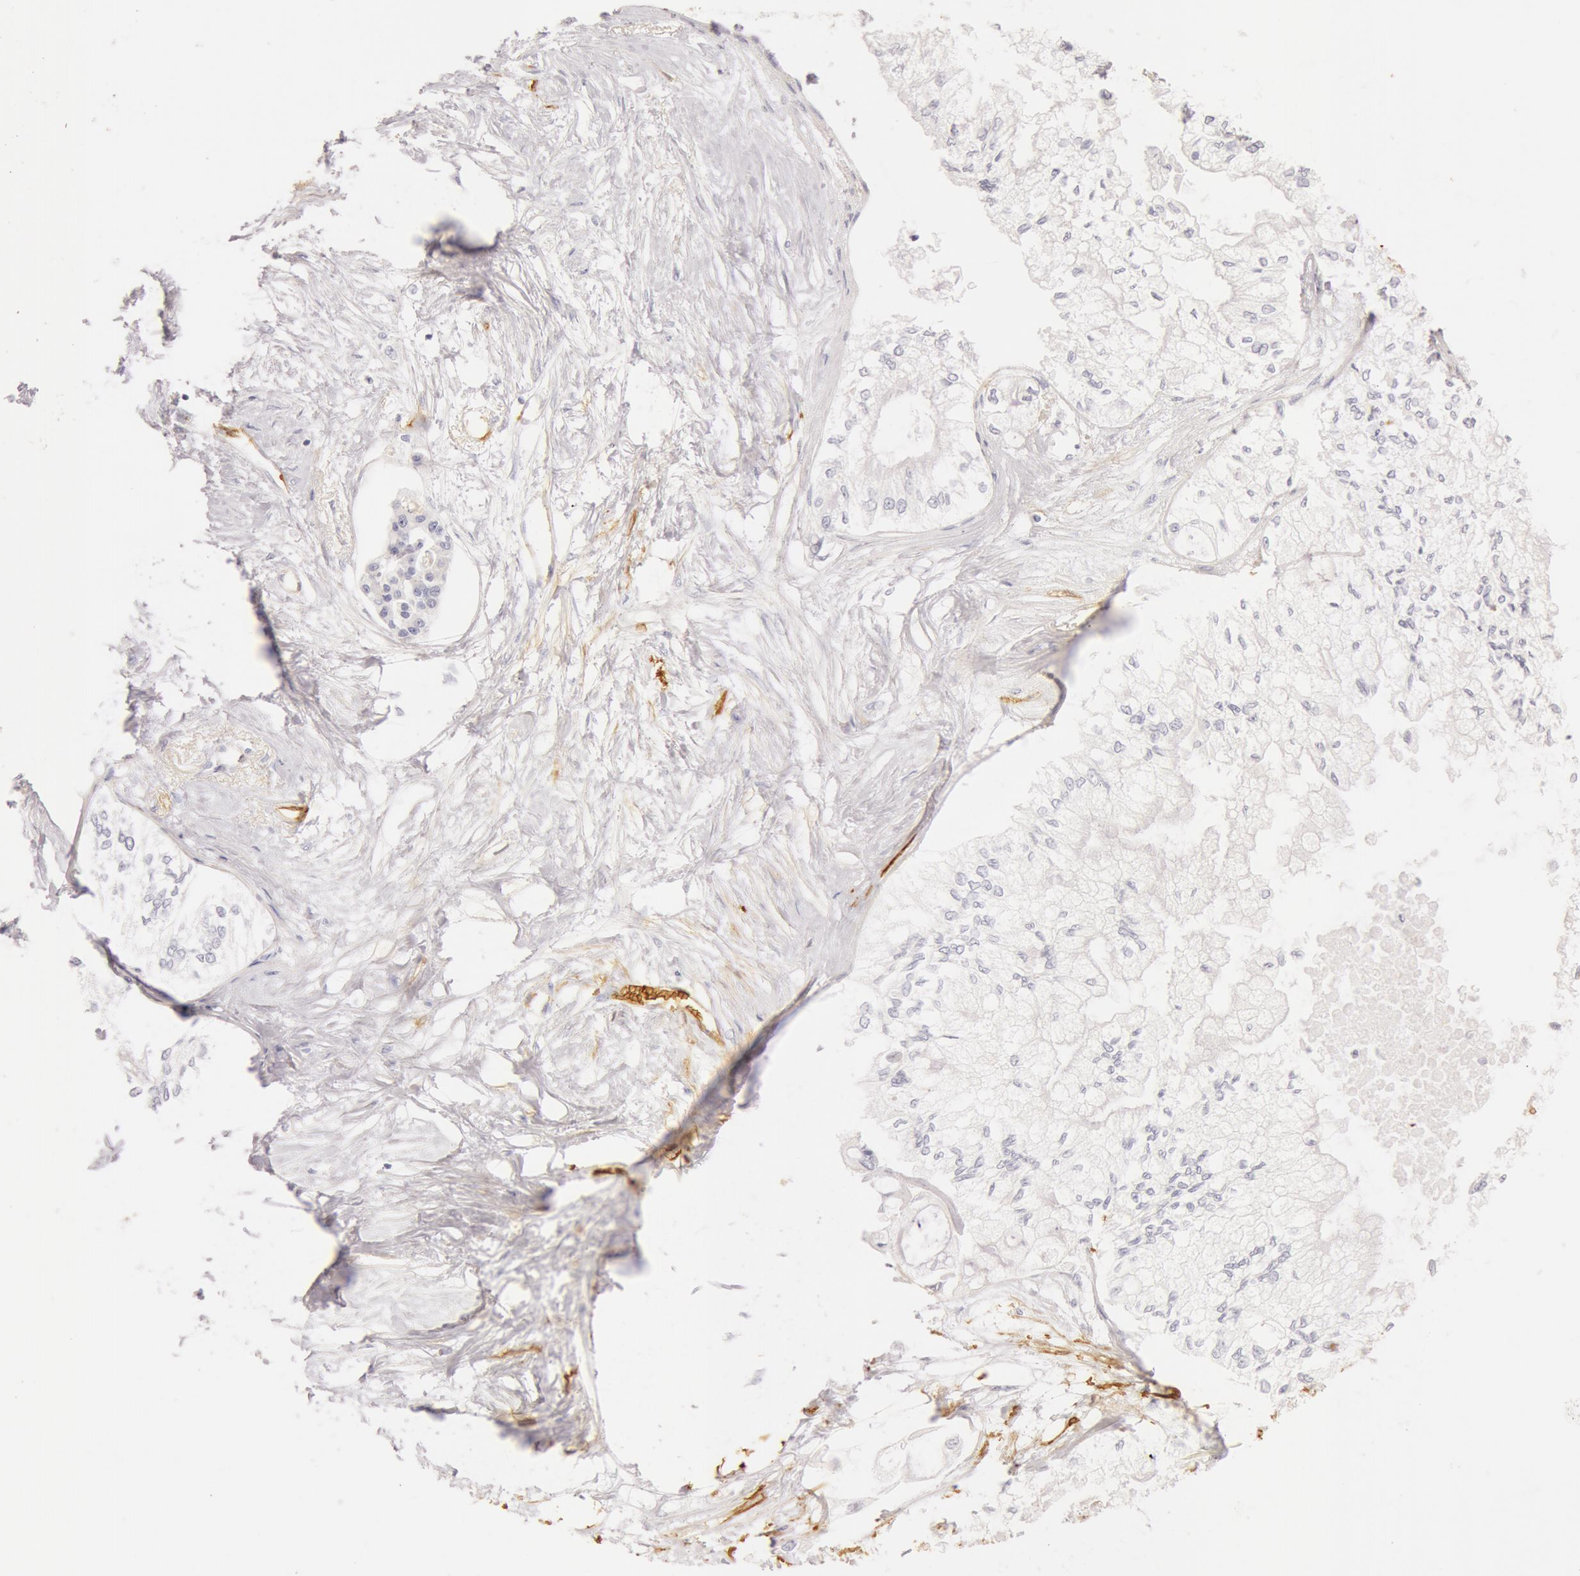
{"staining": {"intensity": "negative", "quantity": "none", "location": "none"}, "tissue": "pancreatic cancer", "cell_type": "Tumor cells", "image_type": "cancer", "snomed": [{"axis": "morphology", "description": "Adenocarcinoma, NOS"}, {"axis": "topography", "description": "Pancreas"}], "caption": "Pancreatic cancer was stained to show a protein in brown. There is no significant expression in tumor cells.", "gene": "AQP1", "patient": {"sex": "male", "age": 79}}